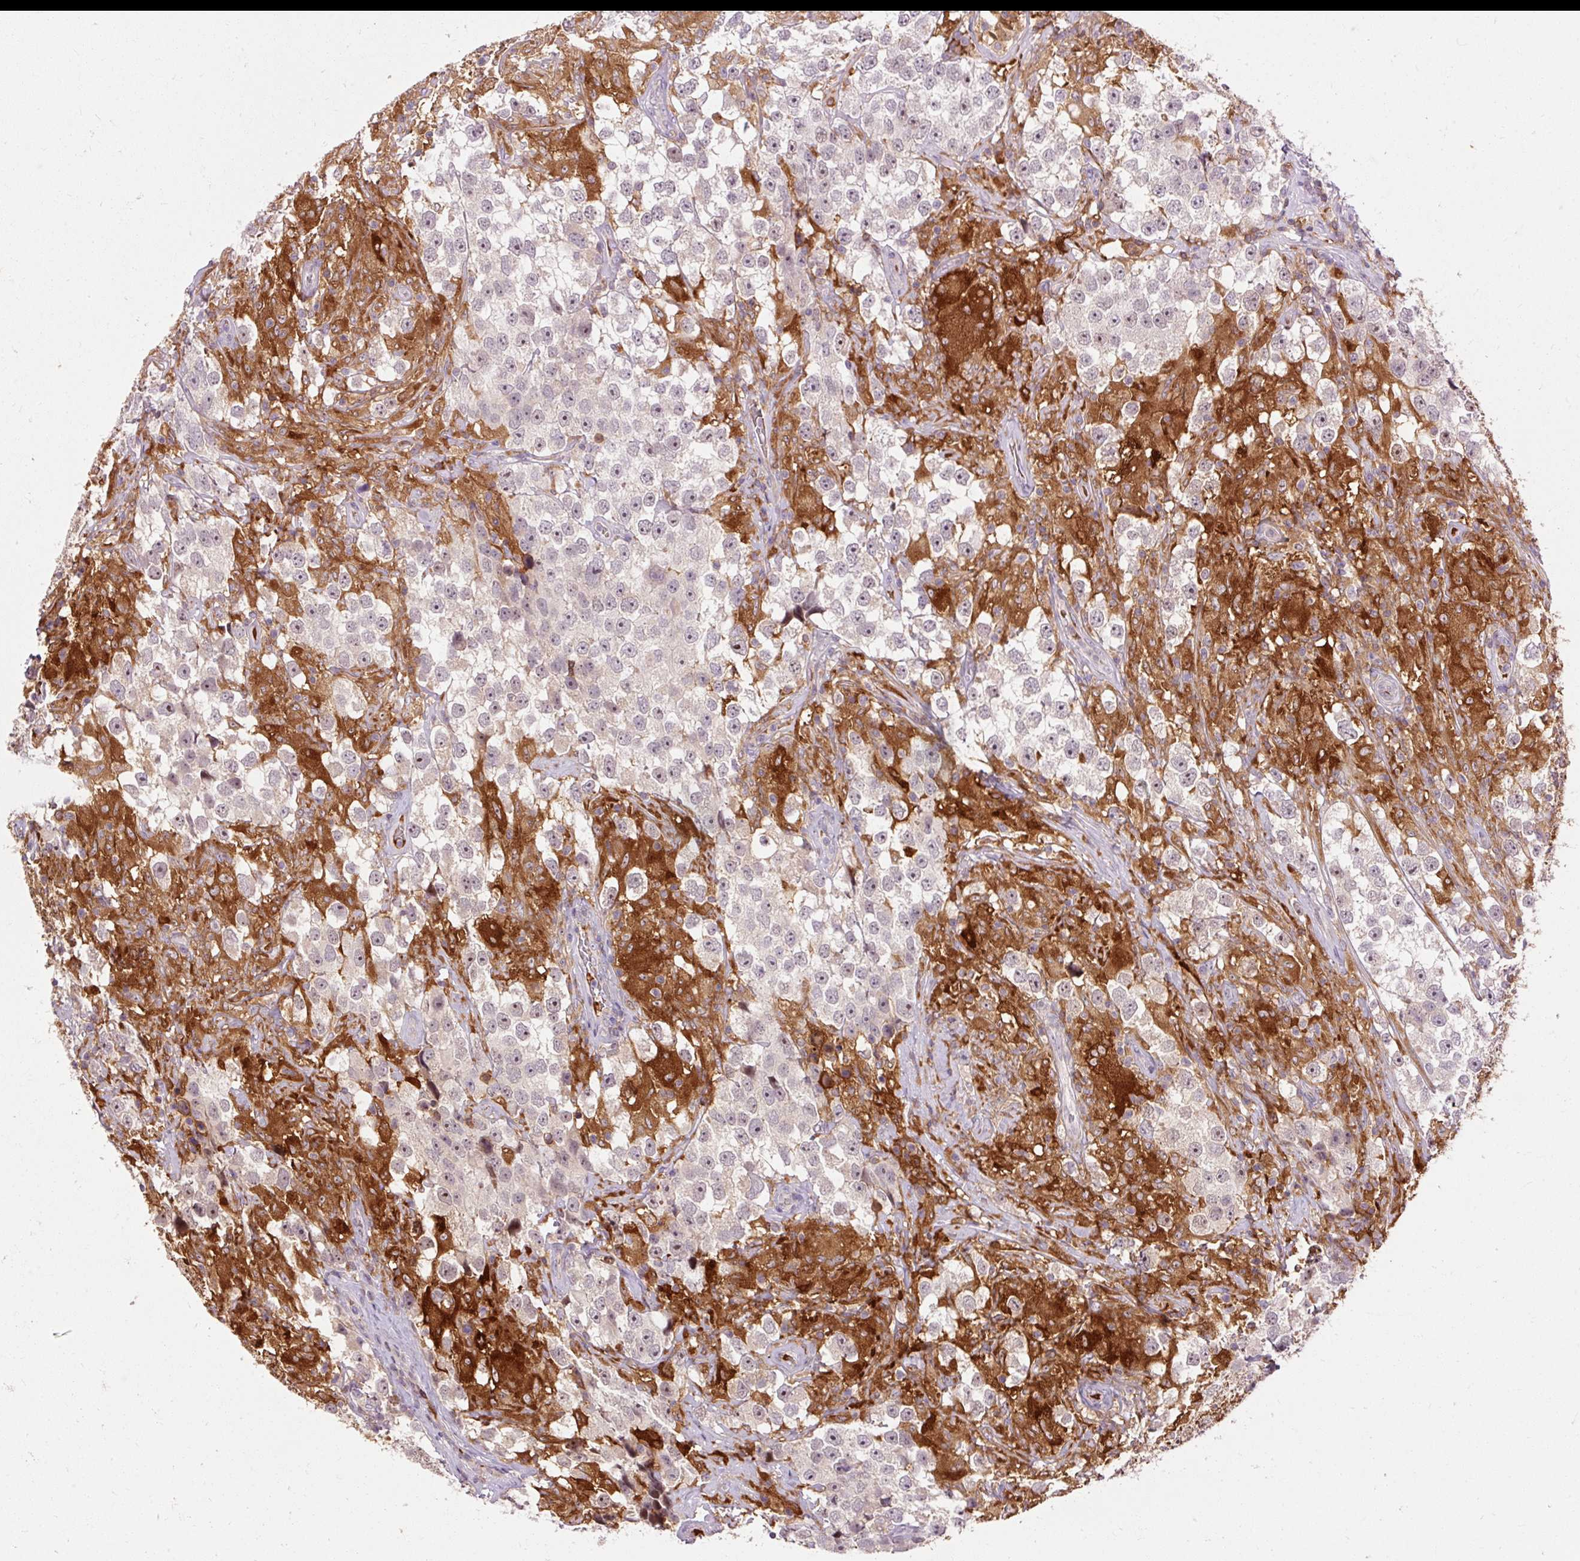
{"staining": {"intensity": "negative", "quantity": "none", "location": "none"}, "tissue": "testis cancer", "cell_type": "Tumor cells", "image_type": "cancer", "snomed": [{"axis": "morphology", "description": "Seminoma, NOS"}, {"axis": "topography", "description": "Testis"}], "caption": "IHC image of neoplastic tissue: testis seminoma stained with DAB (3,3'-diaminobenzidine) exhibits no significant protein expression in tumor cells. (DAB (3,3'-diaminobenzidine) immunohistochemistry (IHC) visualized using brightfield microscopy, high magnification).", "gene": "CEBPZ", "patient": {"sex": "male", "age": 46}}